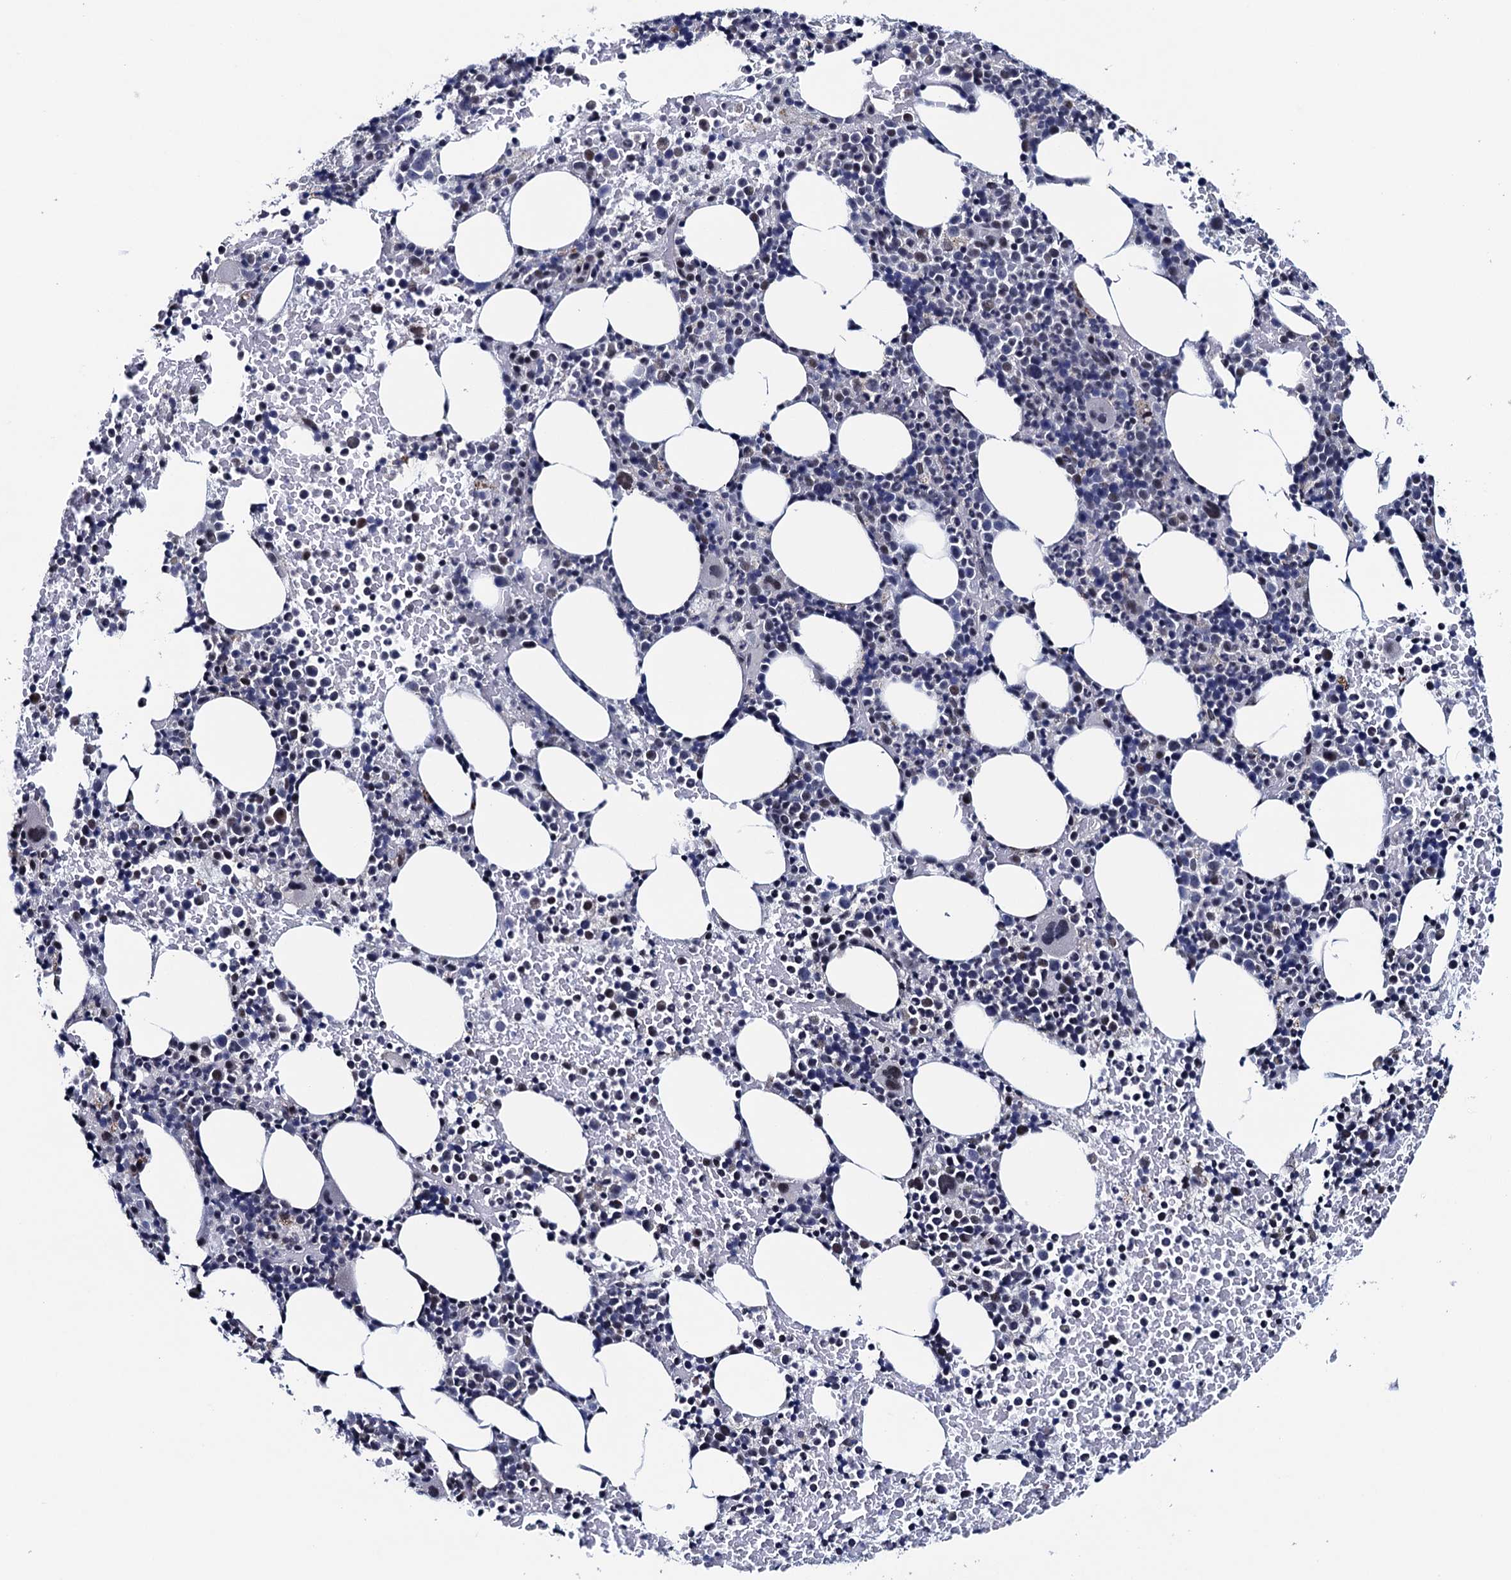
{"staining": {"intensity": "weak", "quantity": "<25%", "location": "nuclear"}, "tissue": "bone marrow", "cell_type": "Hematopoietic cells", "image_type": "normal", "snomed": [{"axis": "morphology", "description": "Normal tissue, NOS"}, {"axis": "topography", "description": "Bone marrow"}], "caption": "Hematopoietic cells are negative for protein expression in normal human bone marrow. Nuclei are stained in blue.", "gene": "FNBP4", "patient": {"sex": "female", "age": 82}}